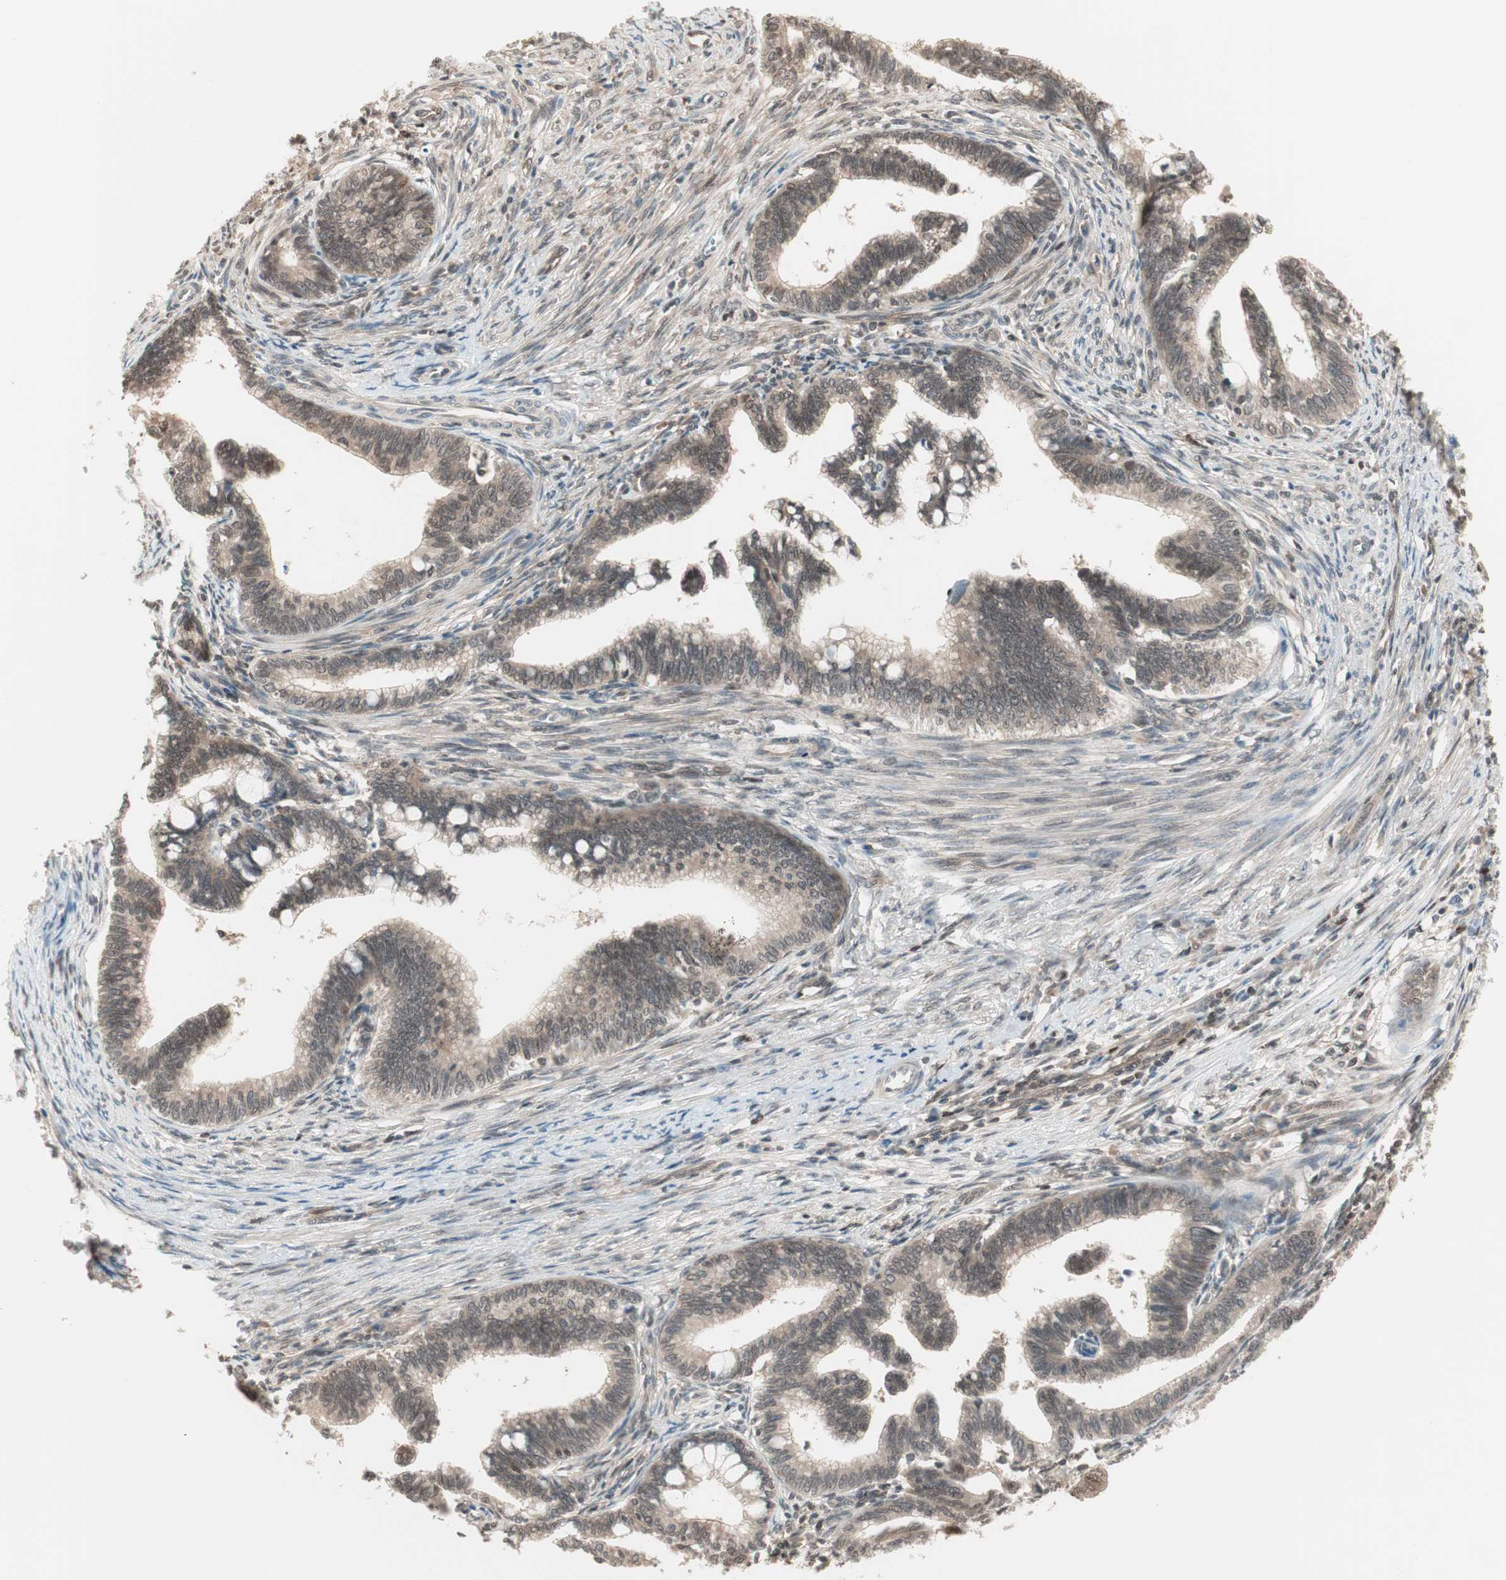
{"staining": {"intensity": "weak", "quantity": ">75%", "location": "cytoplasmic/membranous"}, "tissue": "cervical cancer", "cell_type": "Tumor cells", "image_type": "cancer", "snomed": [{"axis": "morphology", "description": "Adenocarcinoma, NOS"}, {"axis": "topography", "description": "Cervix"}], "caption": "This histopathology image exhibits adenocarcinoma (cervical) stained with IHC to label a protein in brown. The cytoplasmic/membranous of tumor cells show weak positivity for the protein. Nuclei are counter-stained blue.", "gene": "UBE2I", "patient": {"sex": "female", "age": 36}}